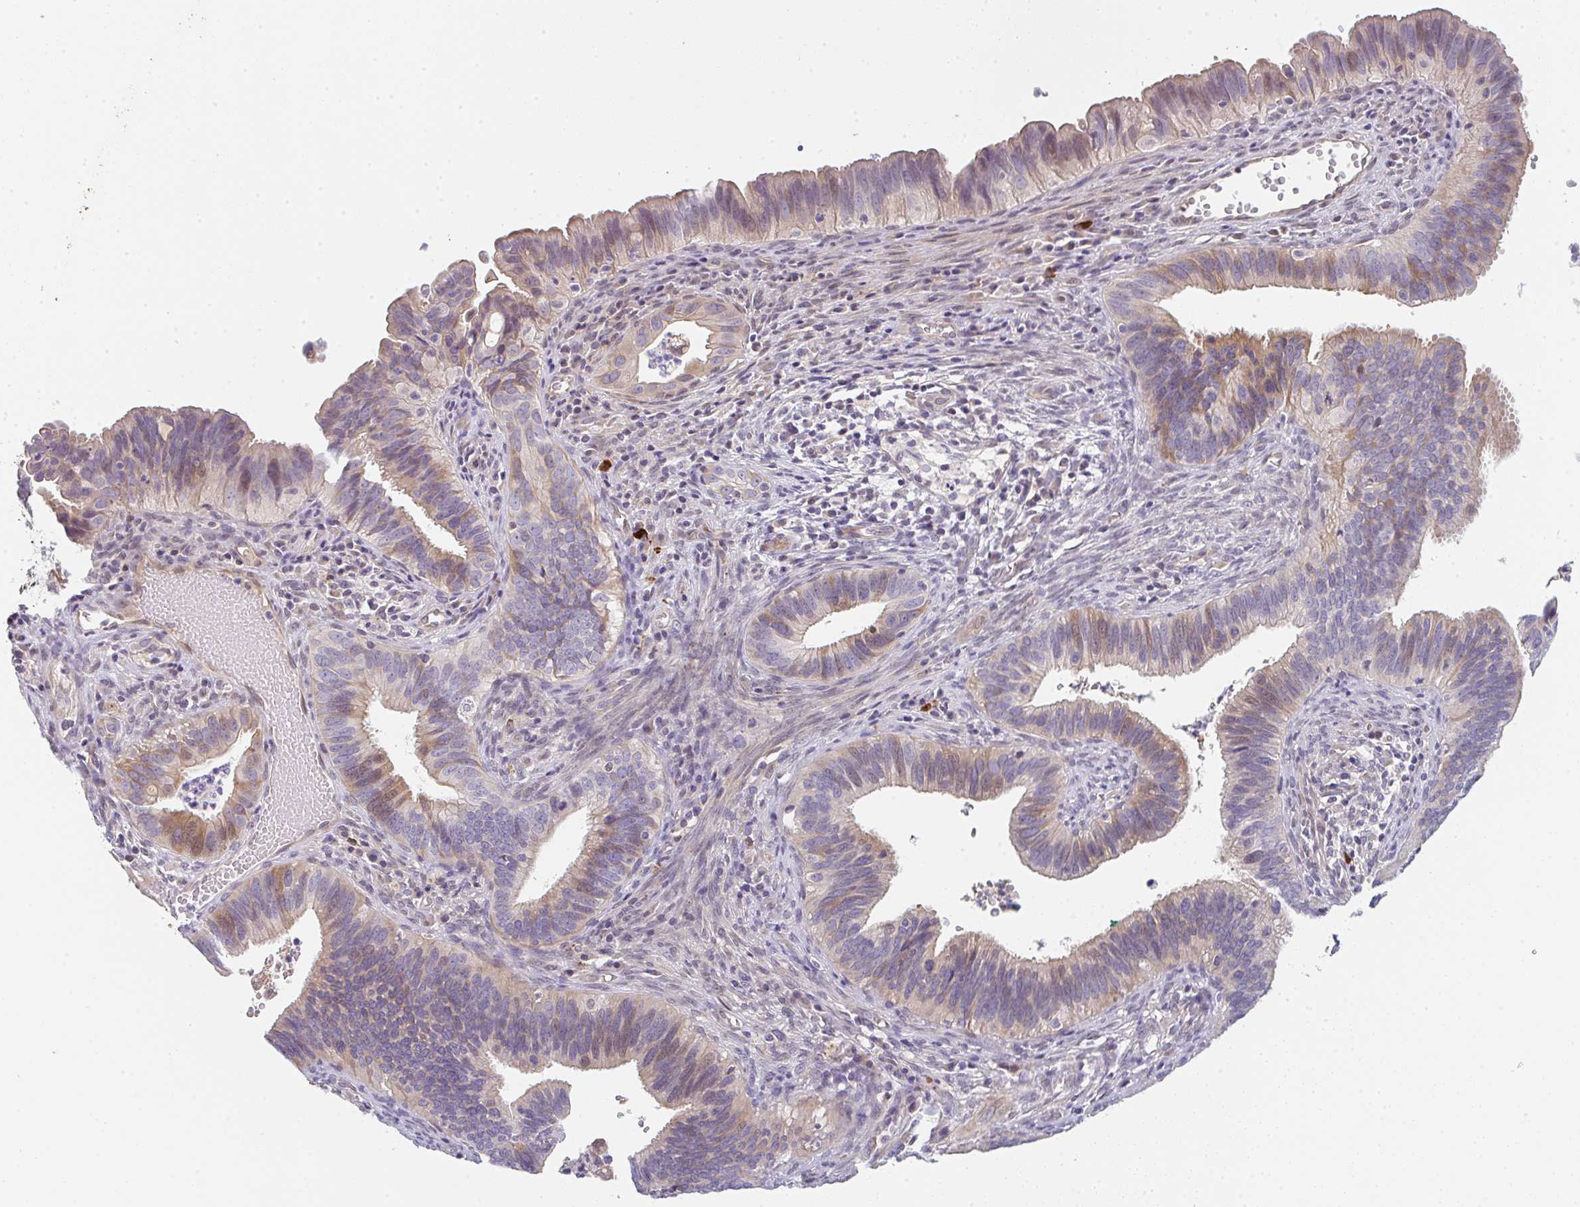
{"staining": {"intensity": "moderate", "quantity": "<25%", "location": "cytoplasmic/membranous,nuclear"}, "tissue": "cervical cancer", "cell_type": "Tumor cells", "image_type": "cancer", "snomed": [{"axis": "morphology", "description": "Adenocarcinoma, NOS"}, {"axis": "topography", "description": "Cervix"}], "caption": "Cervical cancer (adenocarcinoma) was stained to show a protein in brown. There is low levels of moderate cytoplasmic/membranous and nuclear expression in approximately <25% of tumor cells. Nuclei are stained in blue.", "gene": "TNFRSF10A", "patient": {"sex": "female", "age": 42}}